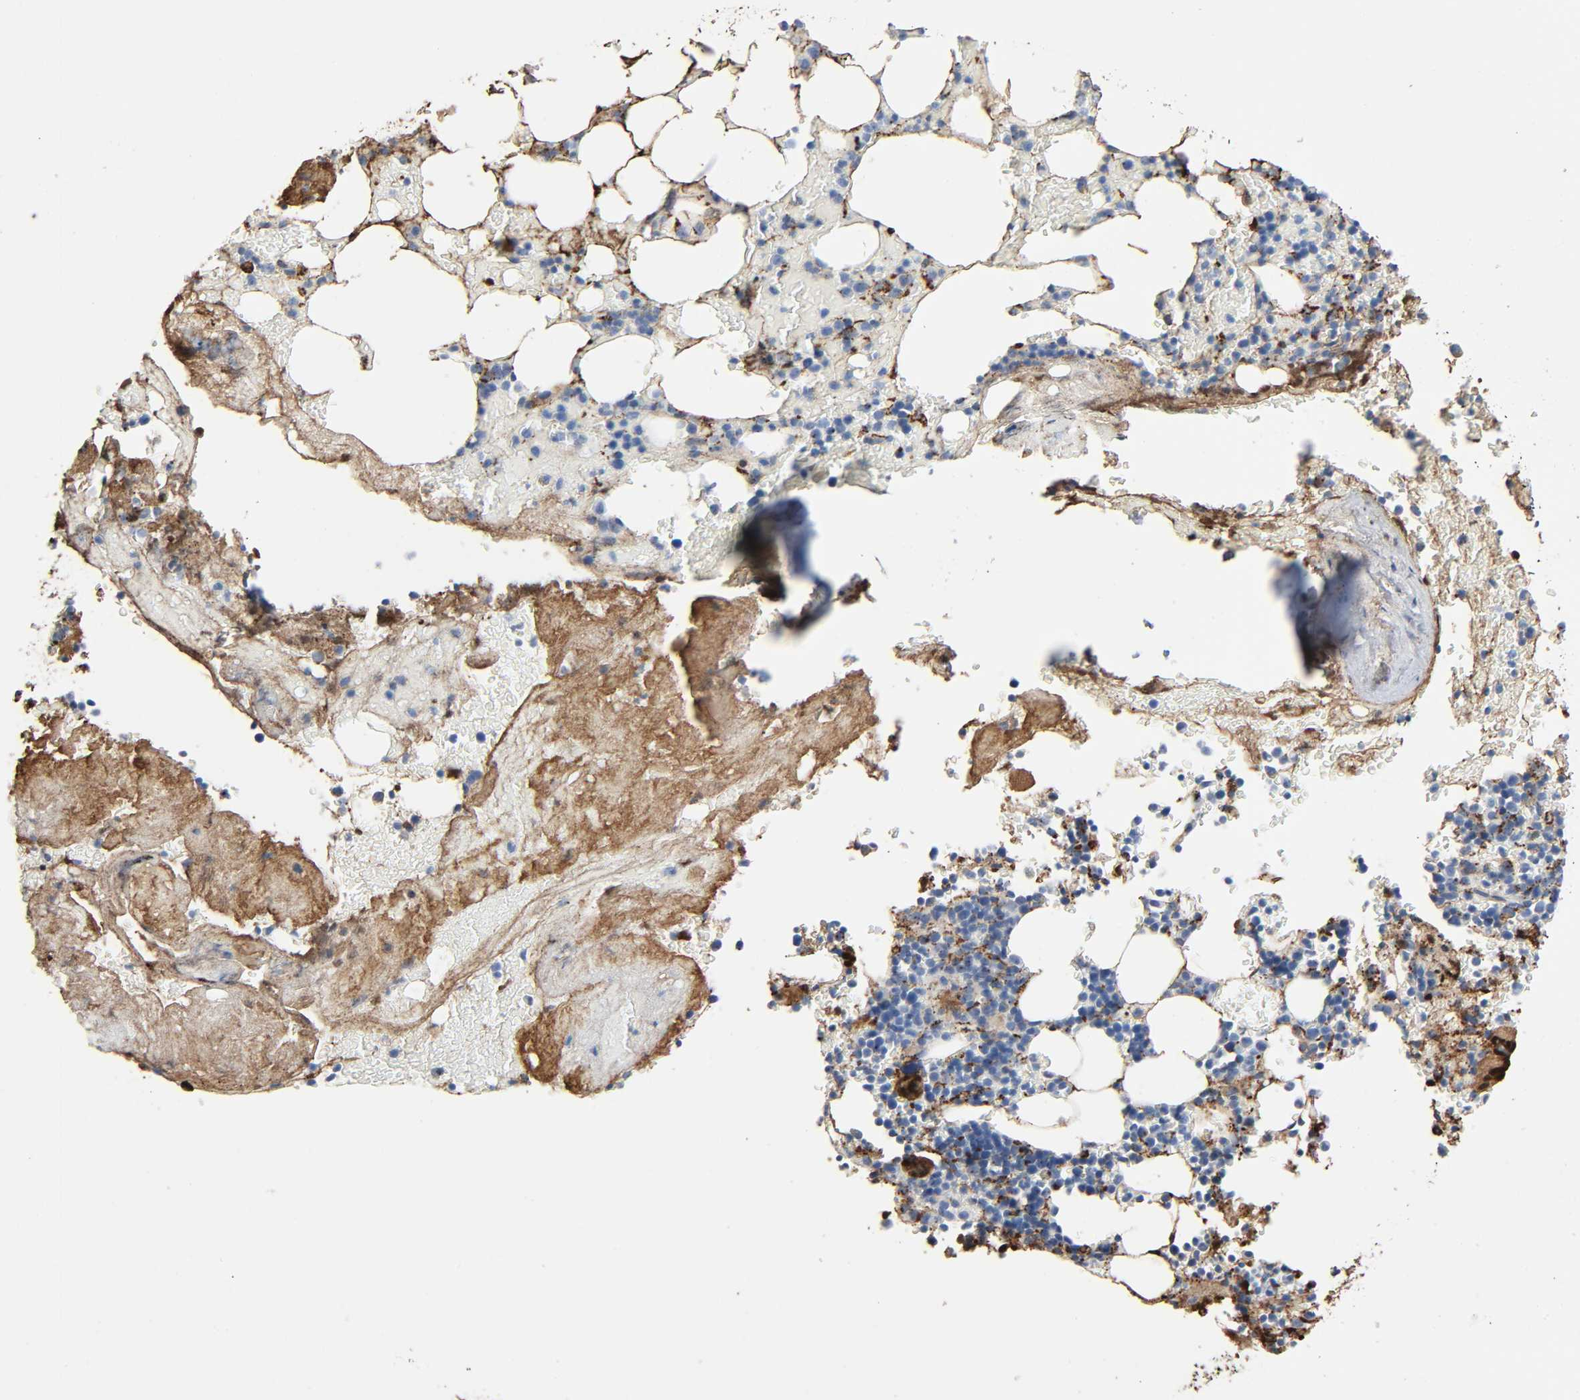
{"staining": {"intensity": "moderate", "quantity": "25%-75%", "location": "cytoplasmic/membranous"}, "tissue": "bone marrow", "cell_type": "Hematopoietic cells", "image_type": "normal", "snomed": [{"axis": "morphology", "description": "Normal tissue, NOS"}, {"axis": "topography", "description": "Bone marrow"}], "caption": "This histopathology image displays benign bone marrow stained with immunohistochemistry to label a protein in brown. The cytoplasmic/membranous of hematopoietic cells show moderate positivity for the protein. Nuclei are counter-stained blue.", "gene": "C3", "patient": {"sex": "female", "age": 73}}